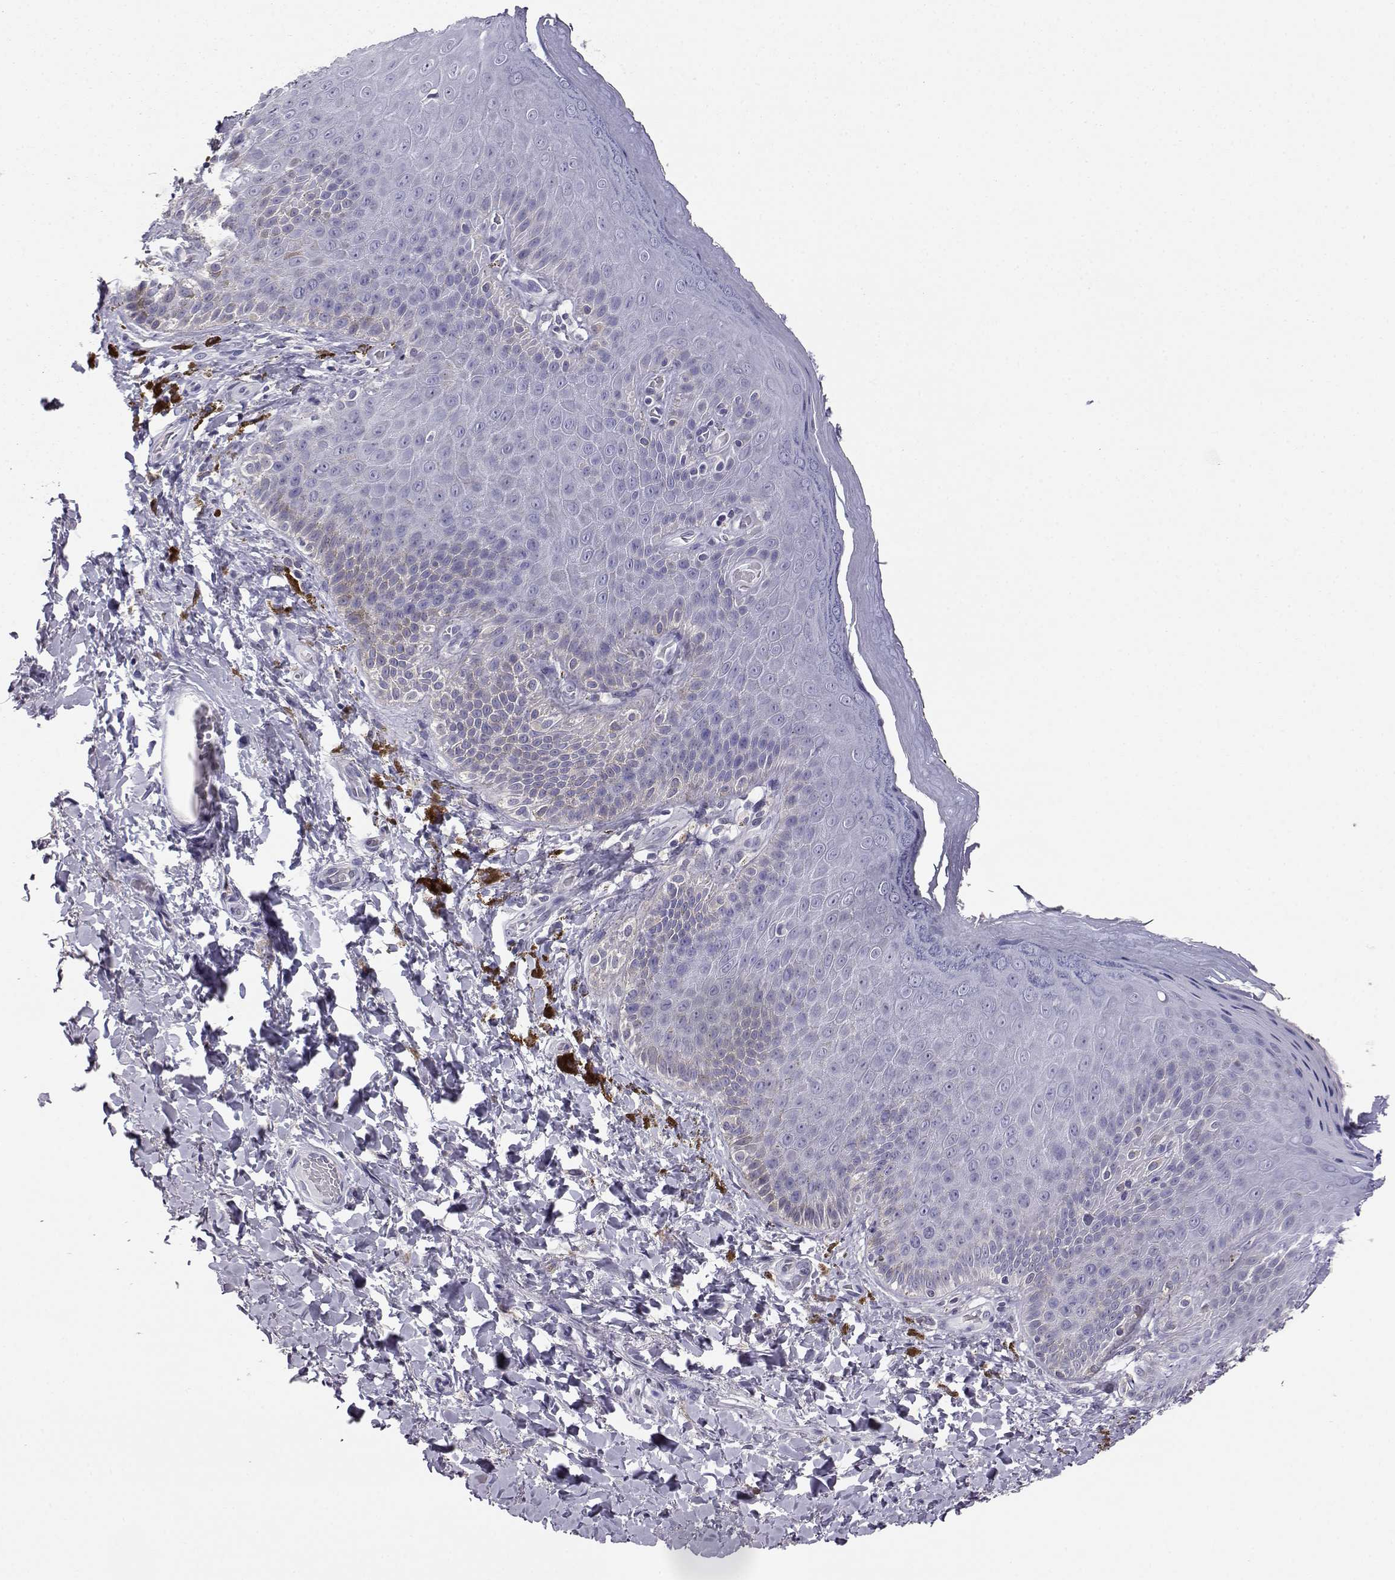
{"staining": {"intensity": "negative", "quantity": "none", "location": "none"}, "tissue": "skin", "cell_type": "Epidermal cells", "image_type": "normal", "snomed": [{"axis": "morphology", "description": "Normal tissue, NOS"}, {"axis": "topography", "description": "Anal"}], "caption": "This is an IHC histopathology image of benign human skin. There is no positivity in epidermal cells.", "gene": "AKR1B1", "patient": {"sex": "male", "age": 53}}